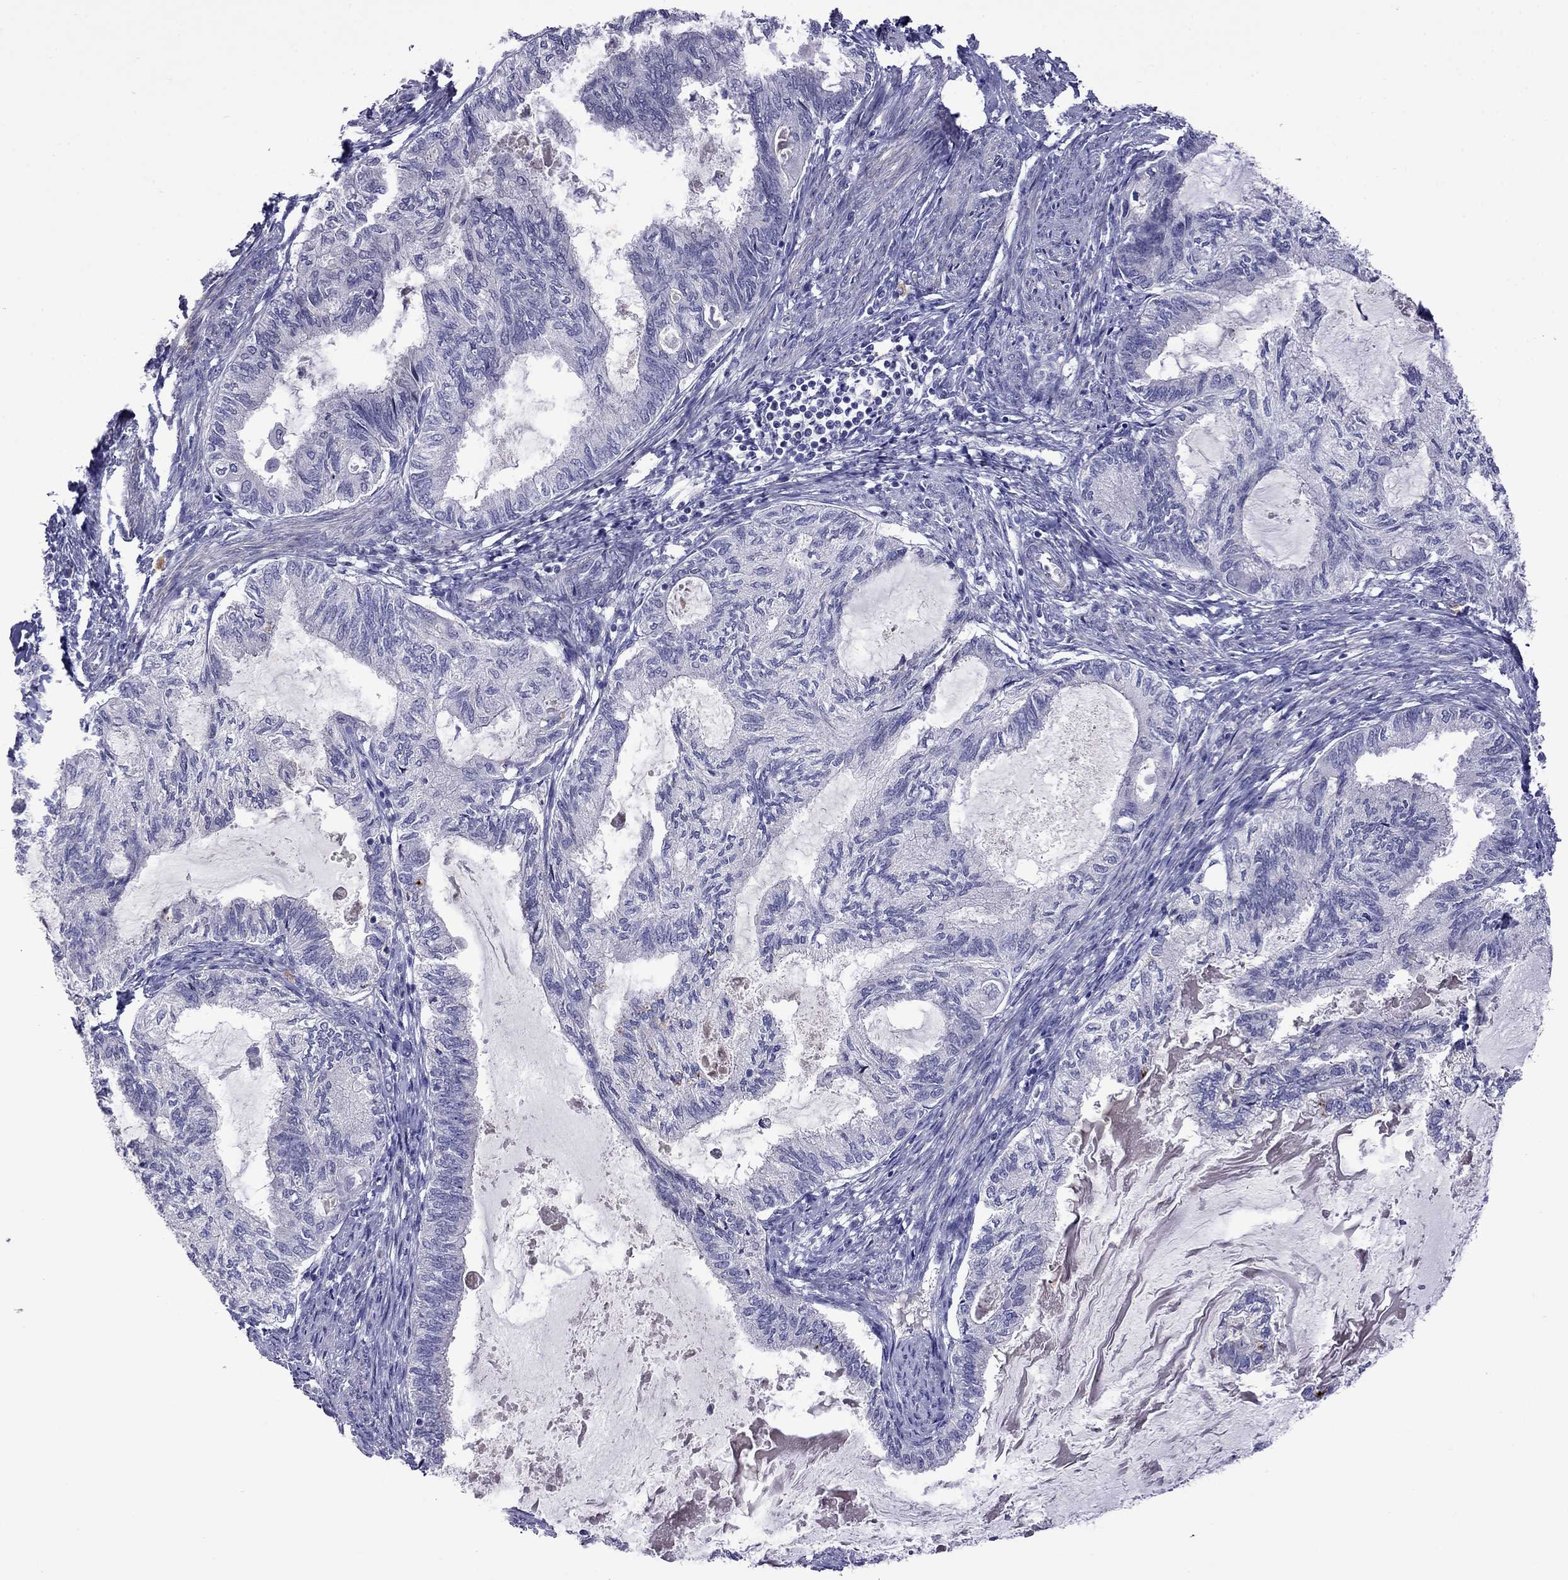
{"staining": {"intensity": "negative", "quantity": "none", "location": "none"}, "tissue": "endometrial cancer", "cell_type": "Tumor cells", "image_type": "cancer", "snomed": [{"axis": "morphology", "description": "Adenocarcinoma, NOS"}, {"axis": "topography", "description": "Endometrium"}], "caption": "A high-resolution image shows immunohistochemistry (IHC) staining of adenocarcinoma (endometrial), which displays no significant positivity in tumor cells. (DAB (3,3'-diaminobenzidine) immunohistochemistry visualized using brightfield microscopy, high magnification).", "gene": "STAR", "patient": {"sex": "female", "age": 86}}